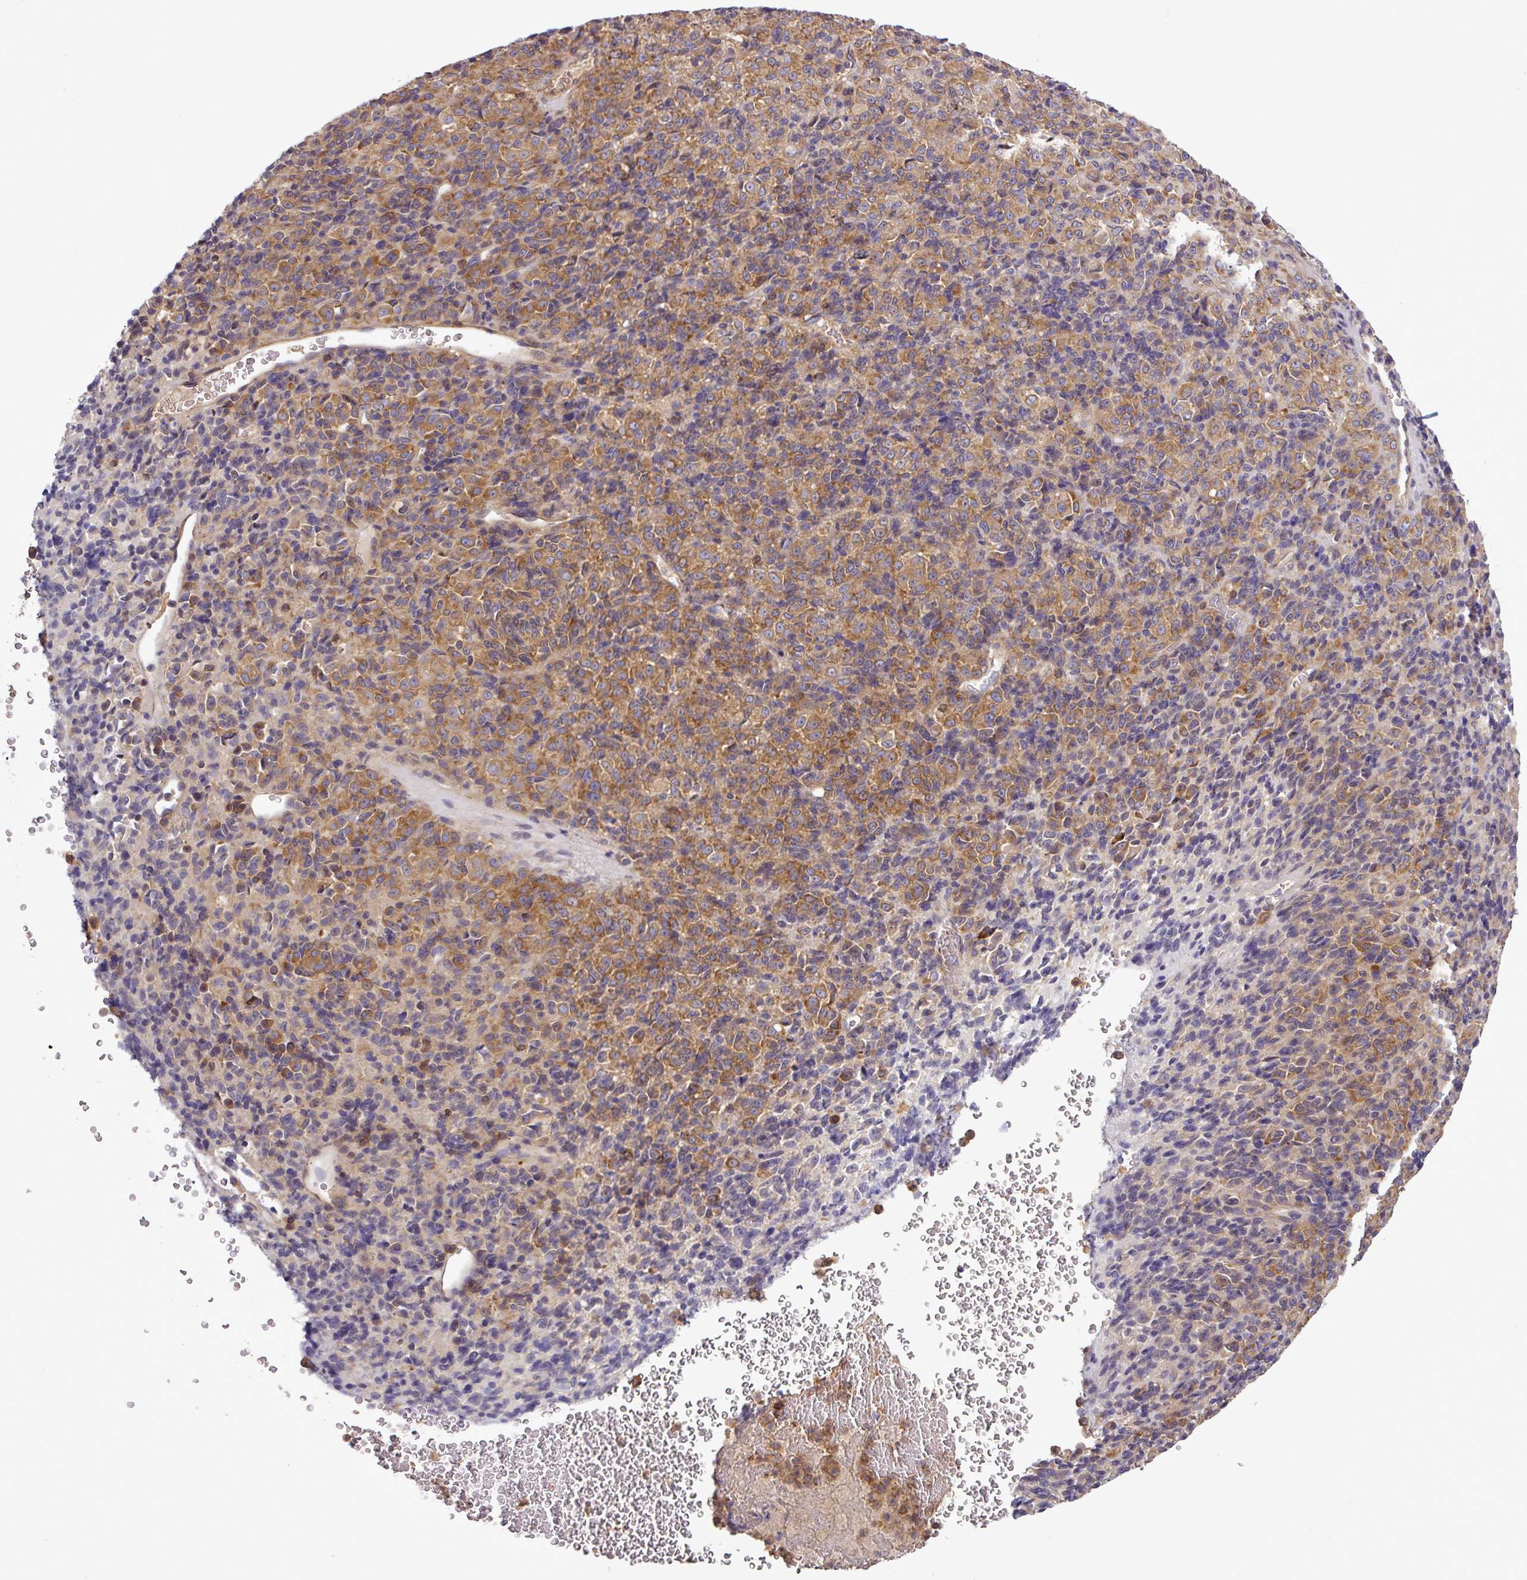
{"staining": {"intensity": "moderate", "quantity": ">75%", "location": "cytoplasmic/membranous"}, "tissue": "melanoma", "cell_type": "Tumor cells", "image_type": "cancer", "snomed": [{"axis": "morphology", "description": "Malignant melanoma, Metastatic site"}, {"axis": "topography", "description": "Brain"}], "caption": "Human melanoma stained with a brown dye reveals moderate cytoplasmic/membranous positive expression in about >75% of tumor cells.", "gene": "LRRC74B", "patient": {"sex": "female", "age": 56}}